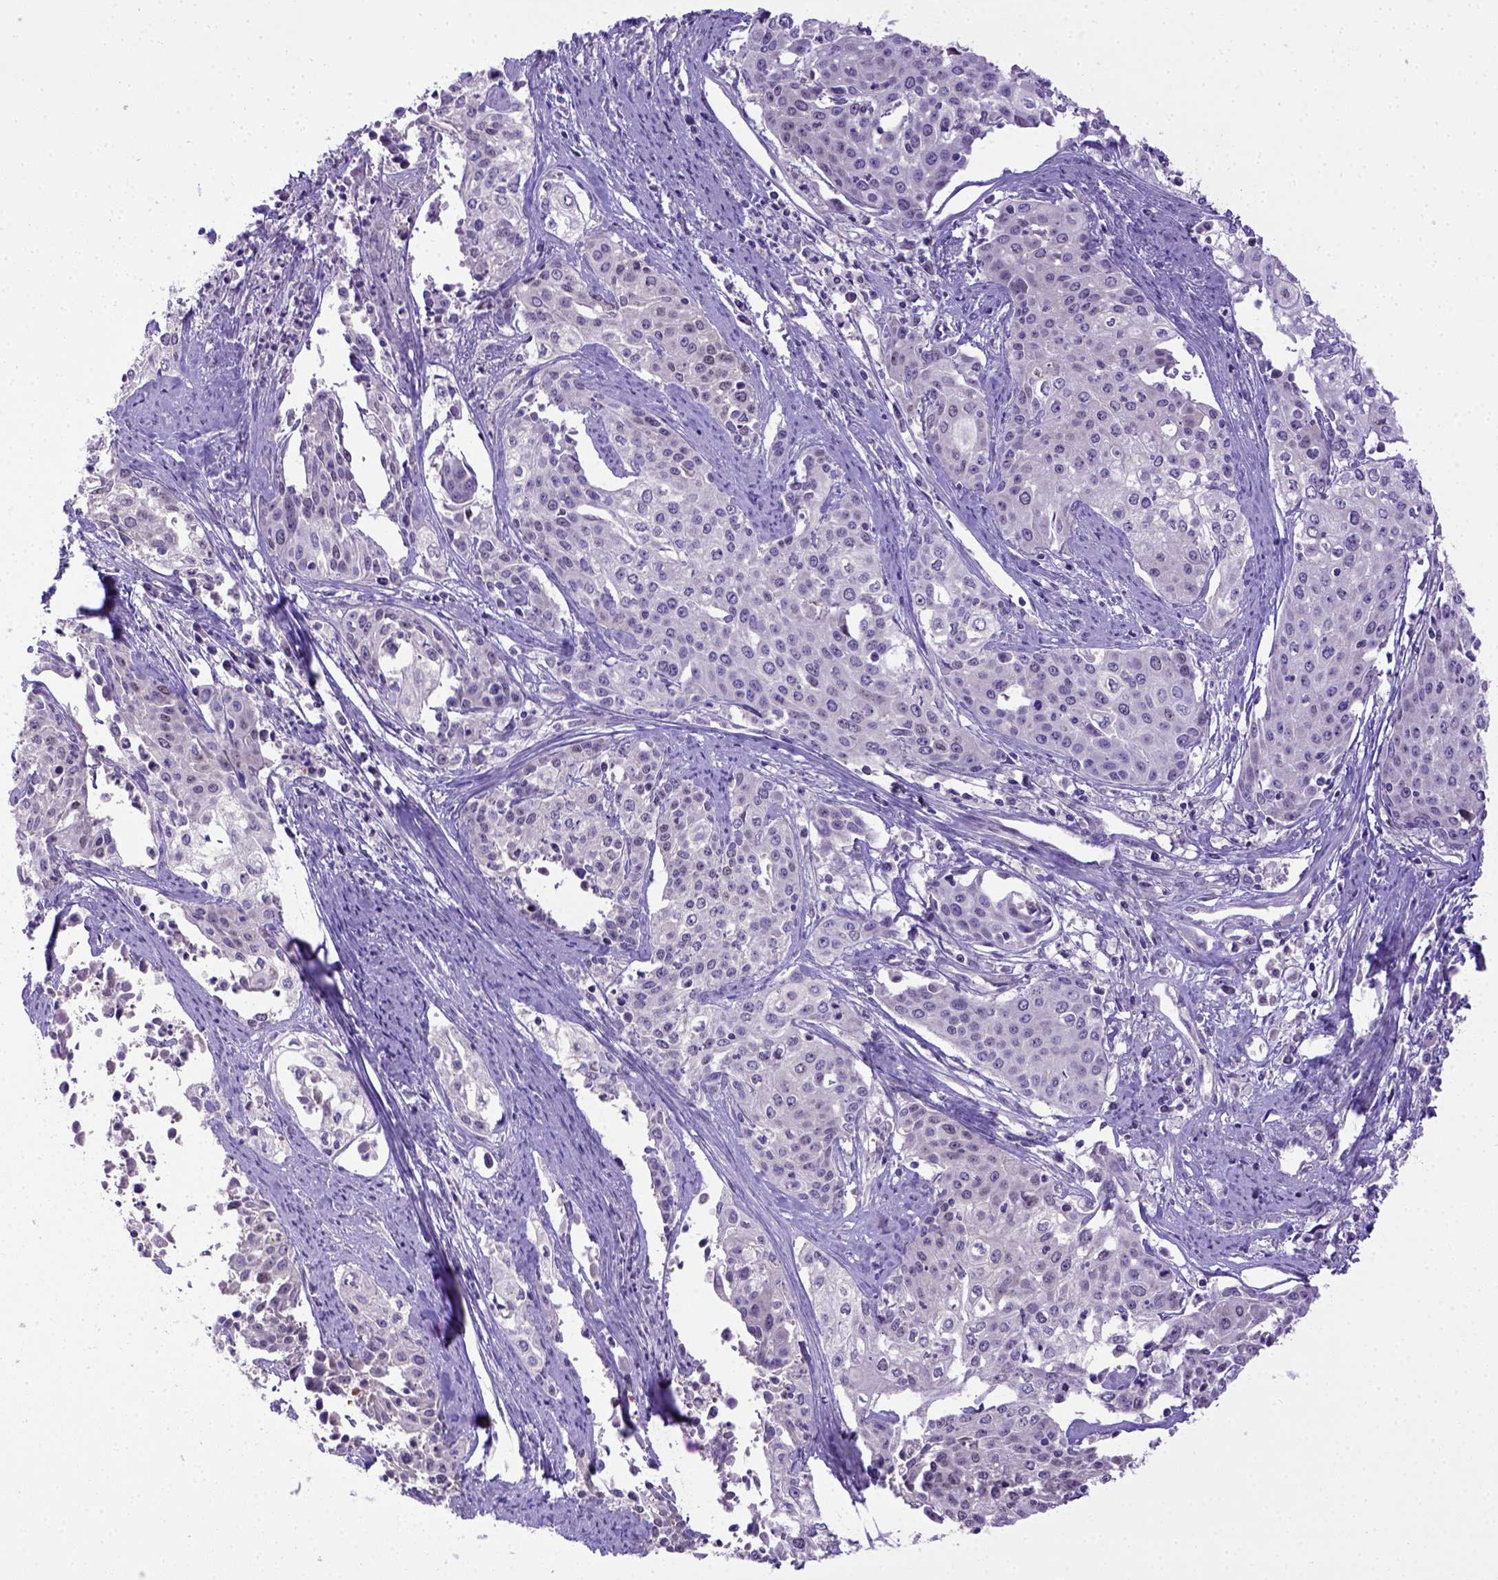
{"staining": {"intensity": "negative", "quantity": "none", "location": "none"}, "tissue": "cervical cancer", "cell_type": "Tumor cells", "image_type": "cancer", "snomed": [{"axis": "morphology", "description": "Squamous cell carcinoma, NOS"}, {"axis": "topography", "description": "Cervix"}], "caption": "Squamous cell carcinoma (cervical) was stained to show a protein in brown. There is no significant staining in tumor cells.", "gene": "BTN1A1", "patient": {"sex": "female", "age": 39}}